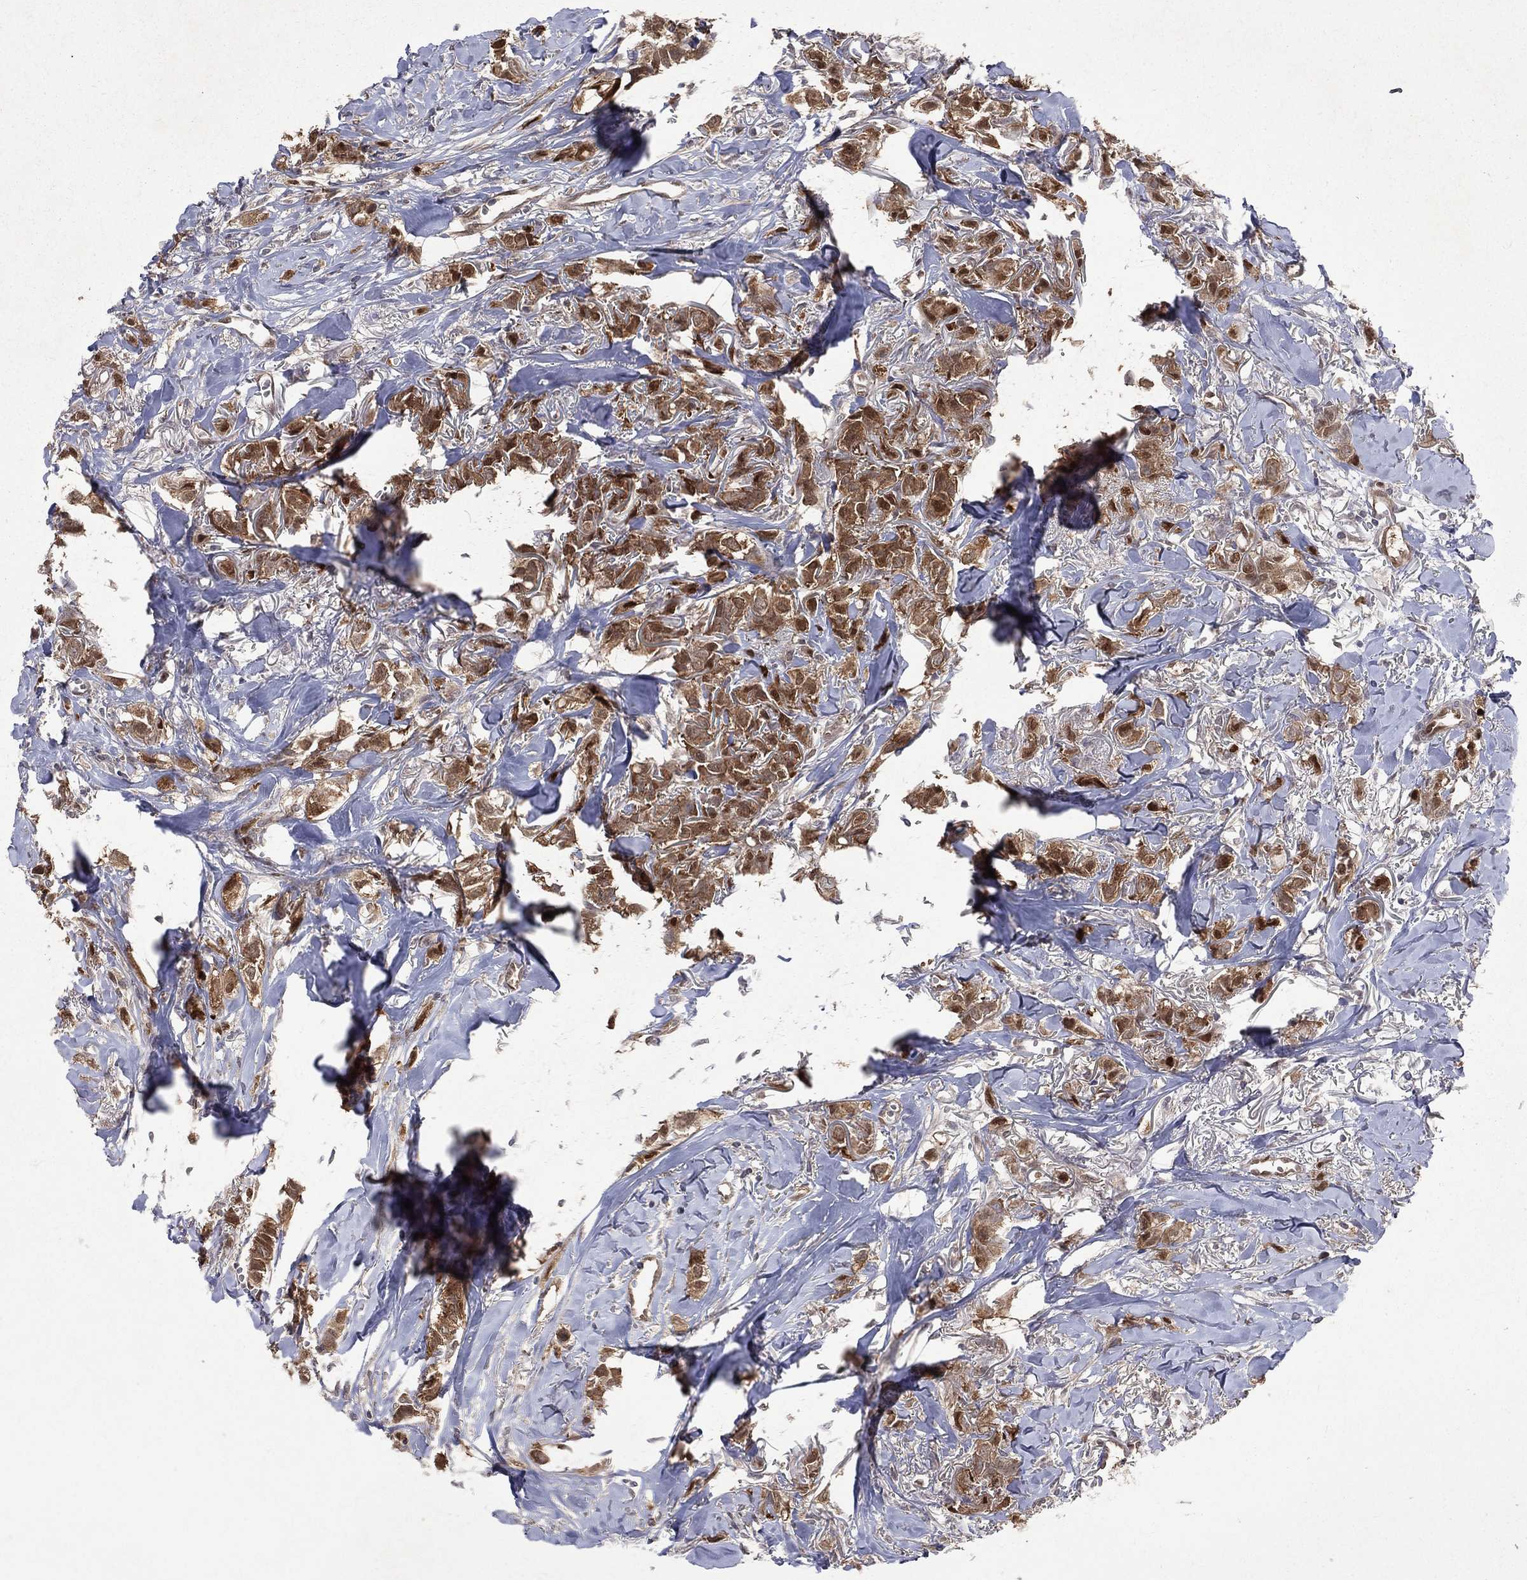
{"staining": {"intensity": "moderate", "quantity": ">75%", "location": "cytoplasmic/membranous,nuclear"}, "tissue": "breast cancer", "cell_type": "Tumor cells", "image_type": "cancer", "snomed": [{"axis": "morphology", "description": "Duct carcinoma"}, {"axis": "topography", "description": "Breast"}], "caption": "Immunohistochemical staining of breast cancer (invasive ductal carcinoma) displays medium levels of moderate cytoplasmic/membranous and nuclear positivity in approximately >75% of tumor cells.", "gene": "GMPR2", "patient": {"sex": "female", "age": 85}}